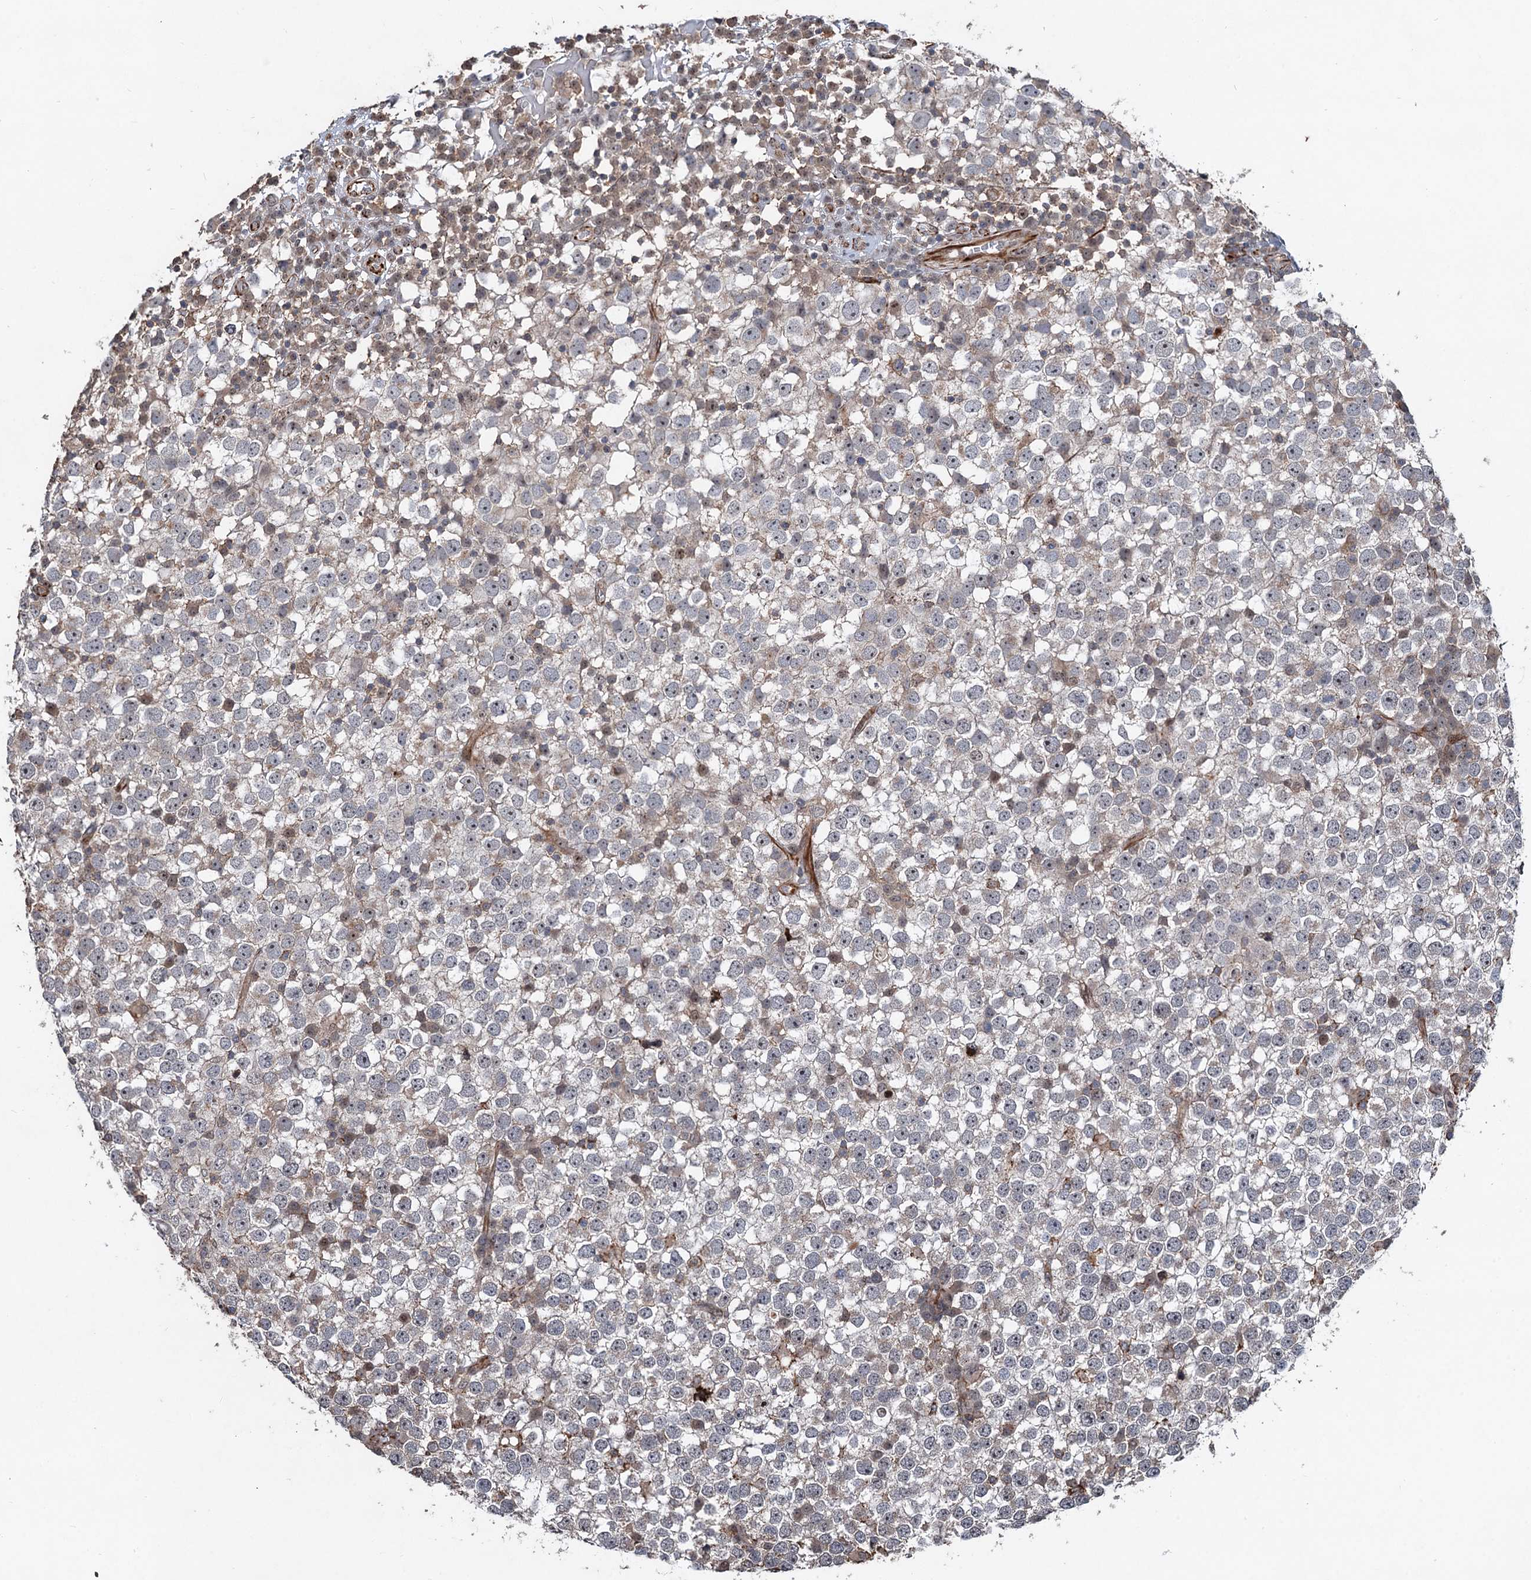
{"staining": {"intensity": "negative", "quantity": "none", "location": "none"}, "tissue": "testis cancer", "cell_type": "Tumor cells", "image_type": "cancer", "snomed": [{"axis": "morphology", "description": "Seminoma, NOS"}, {"axis": "topography", "description": "Testis"}], "caption": "Testis cancer (seminoma) was stained to show a protein in brown. There is no significant expression in tumor cells.", "gene": "TMA16", "patient": {"sex": "male", "age": 65}}